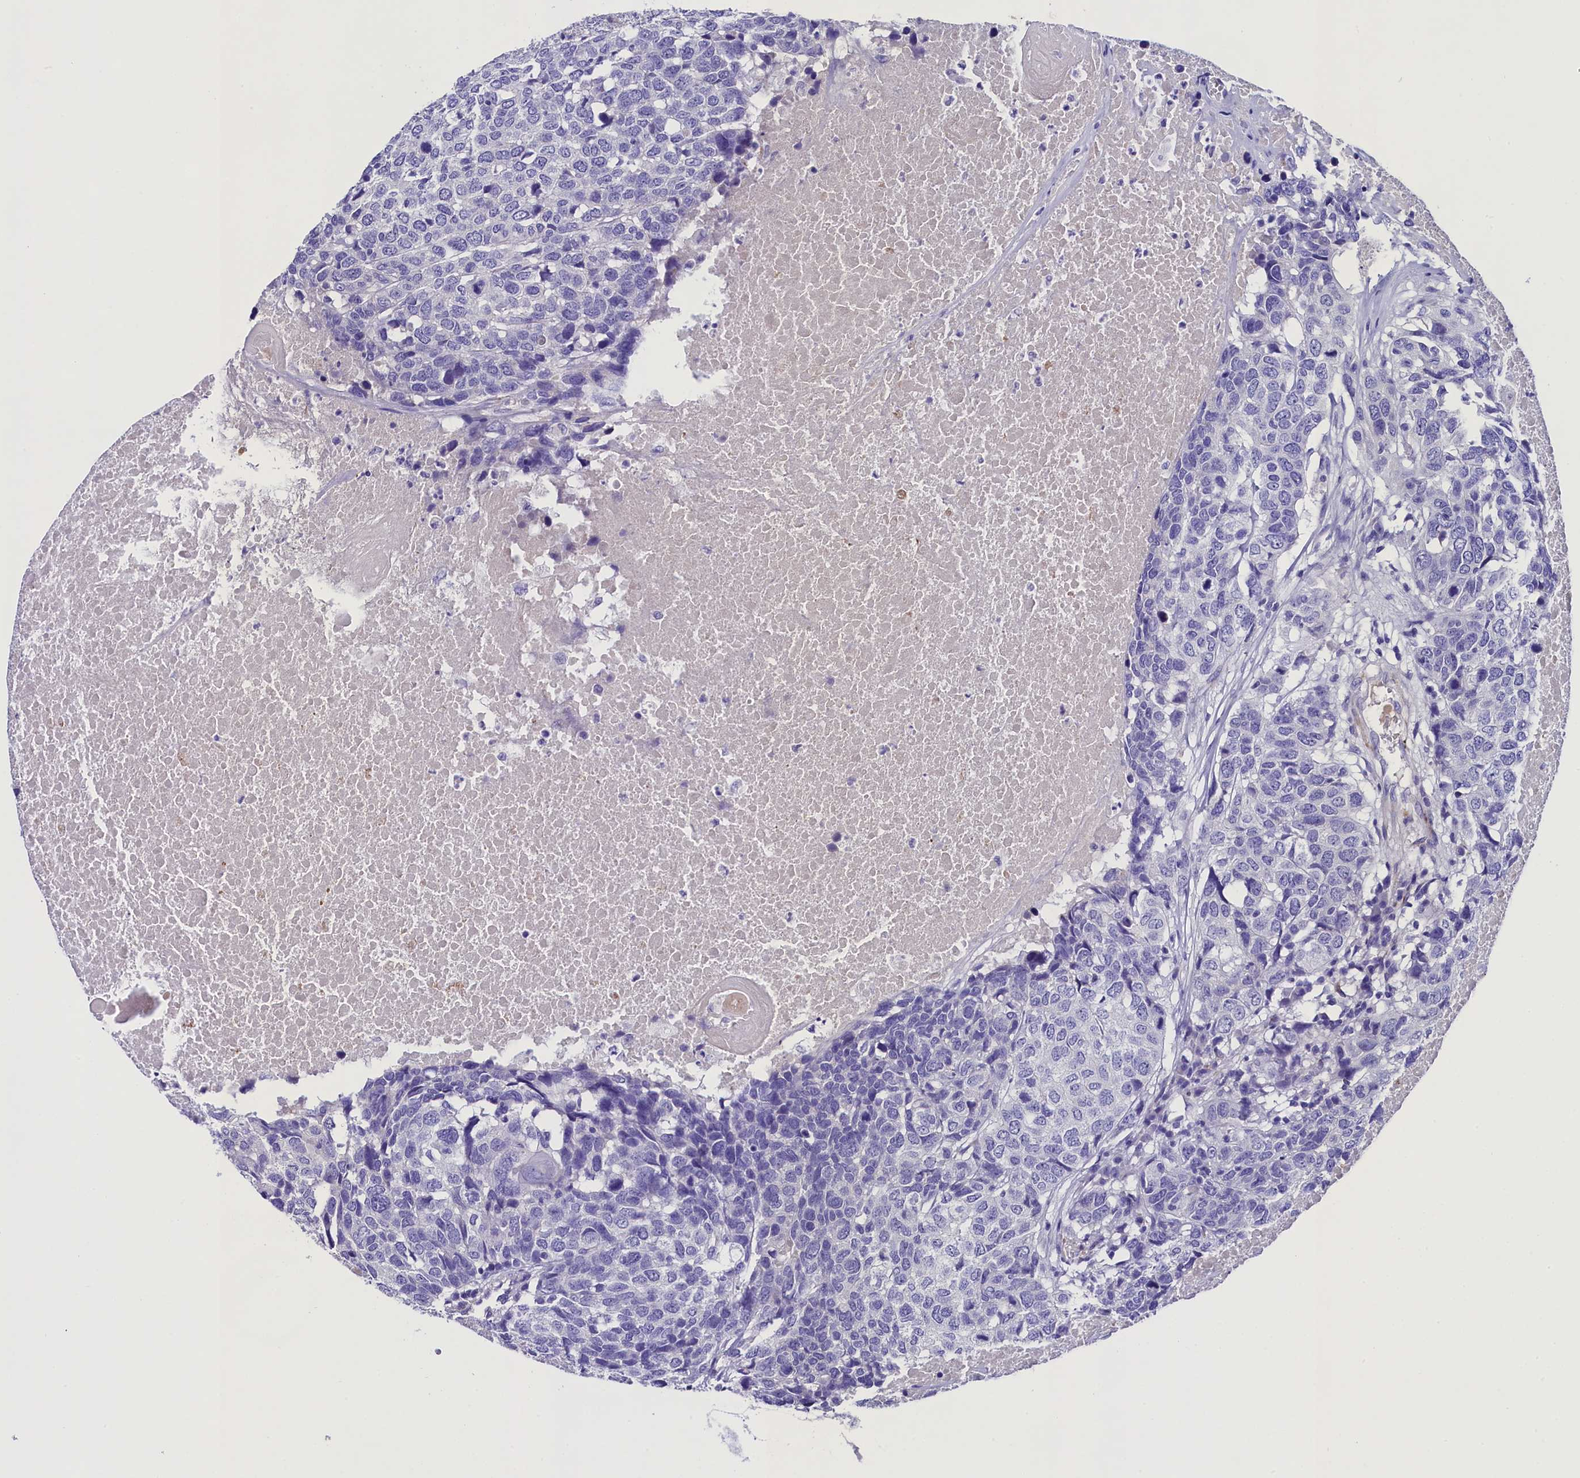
{"staining": {"intensity": "negative", "quantity": "none", "location": "none"}, "tissue": "head and neck cancer", "cell_type": "Tumor cells", "image_type": "cancer", "snomed": [{"axis": "morphology", "description": "Squamous cell carcinoma, NOS"}, {"axis": "topography", "description": "Head-Neck"}], "caption": "This histopathology image is of head and neck cancer (squamous cell carcinoma) stained with immunohistochemistry to label a protein in brown with the nuclei are counter-stained blue. There is no staining in tumor cells.", "gene": "SOD3", "patient": {"sex": "male", "age": 66}}